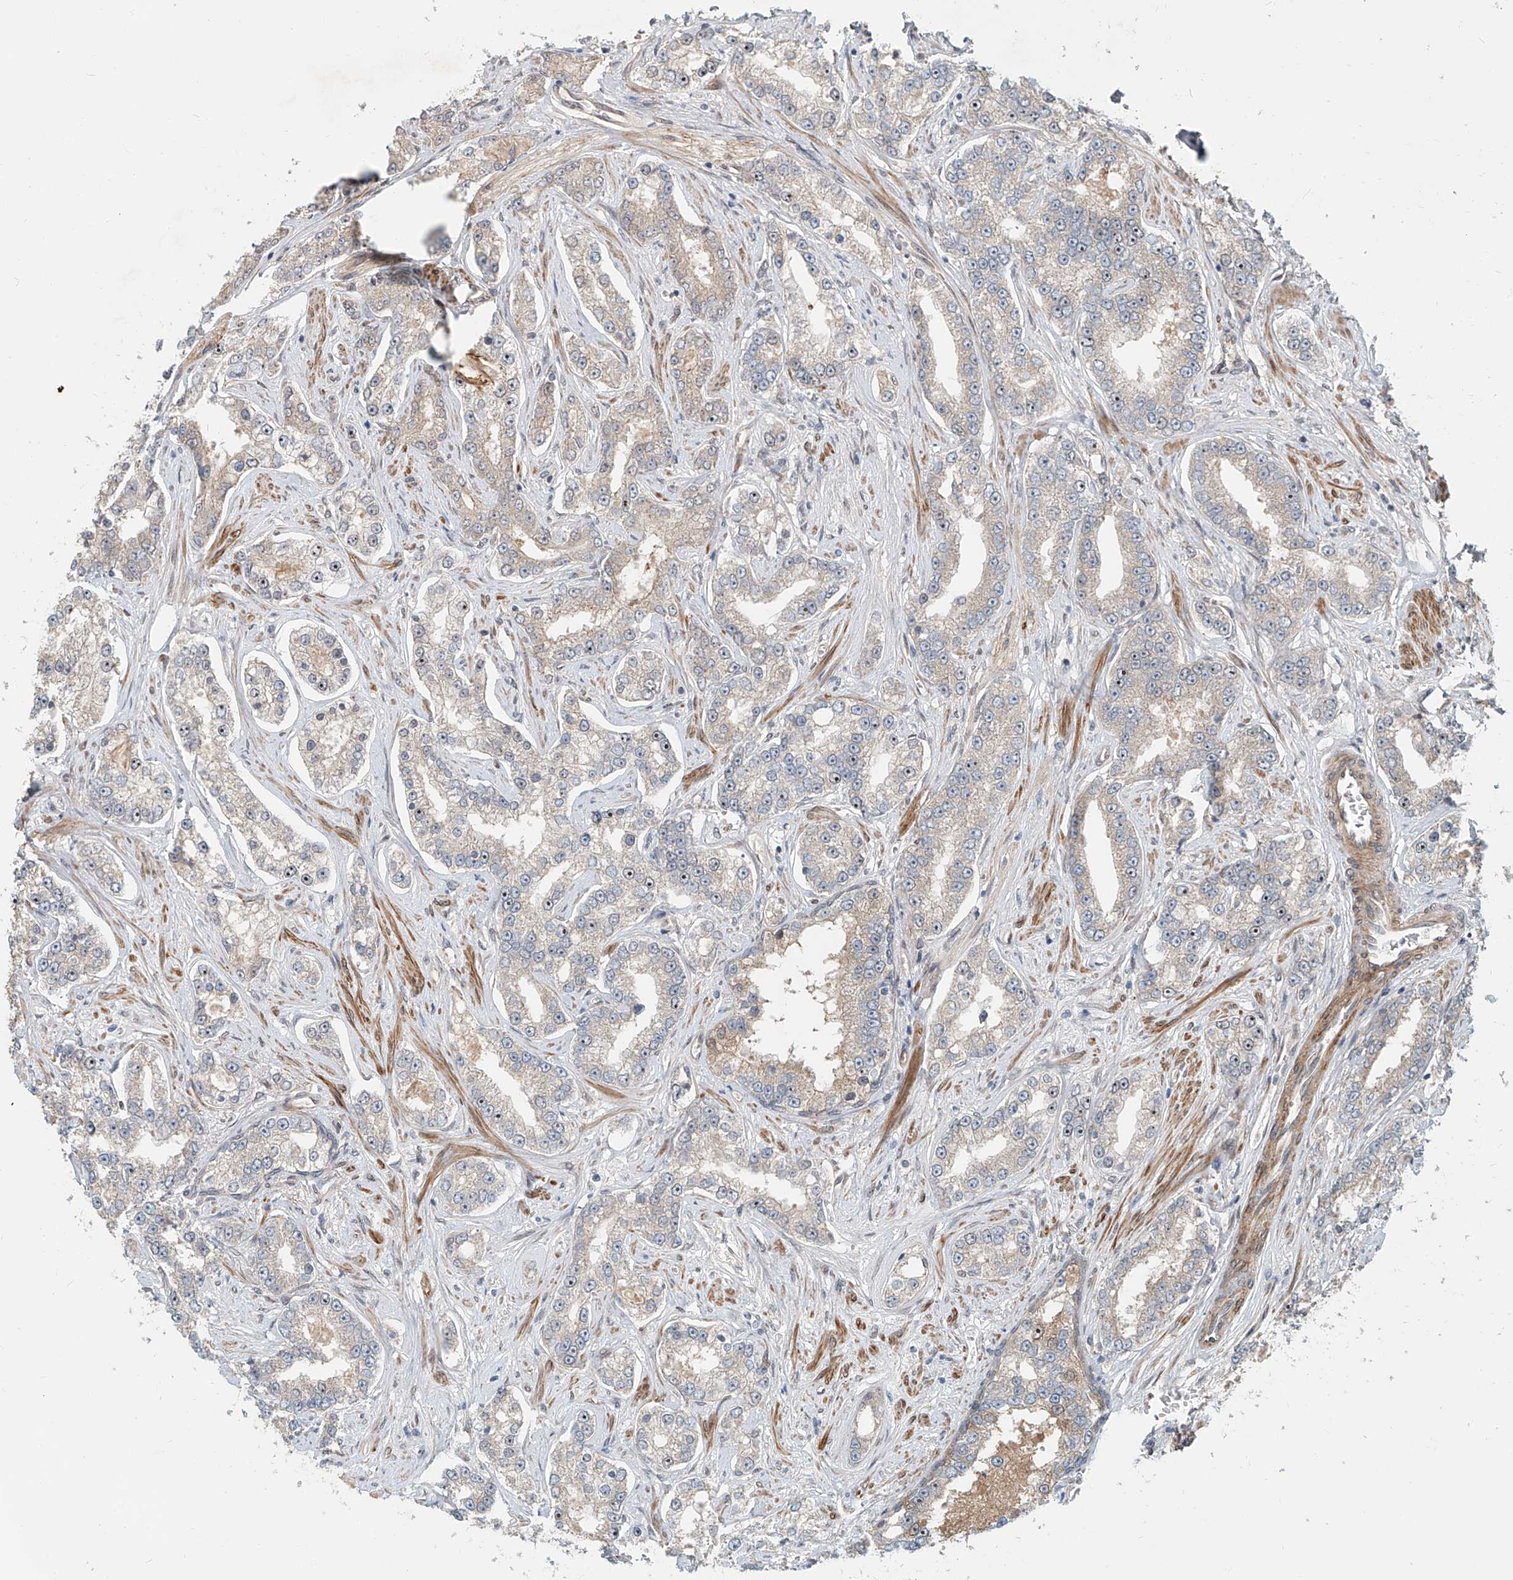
{"staining": {"intensity": "weak", "quantity": "<25%", "location": "cytoplasmic/membranous"}, "tissue": "prostate cancer", "cell_type": "Tumor cells", "image_type": "cancer", "snomed": [{"axis": "morphology", "description": "Normal tissue, NOS"}, {"axis": "morphology", "description": "Adenocarcinoma, High grade"}, {"axis": "topography", "description": "Prostate"}], "caption": "DAB immunohistochemical staining of human prostate cancer displays no significant expression in tumor cells. (DAB immunohistochemistry (IHC) visualized using brightfield microscopy, high magnification).", "gene": "SASH1", "patient": {"sex": "male", "age": 83}}